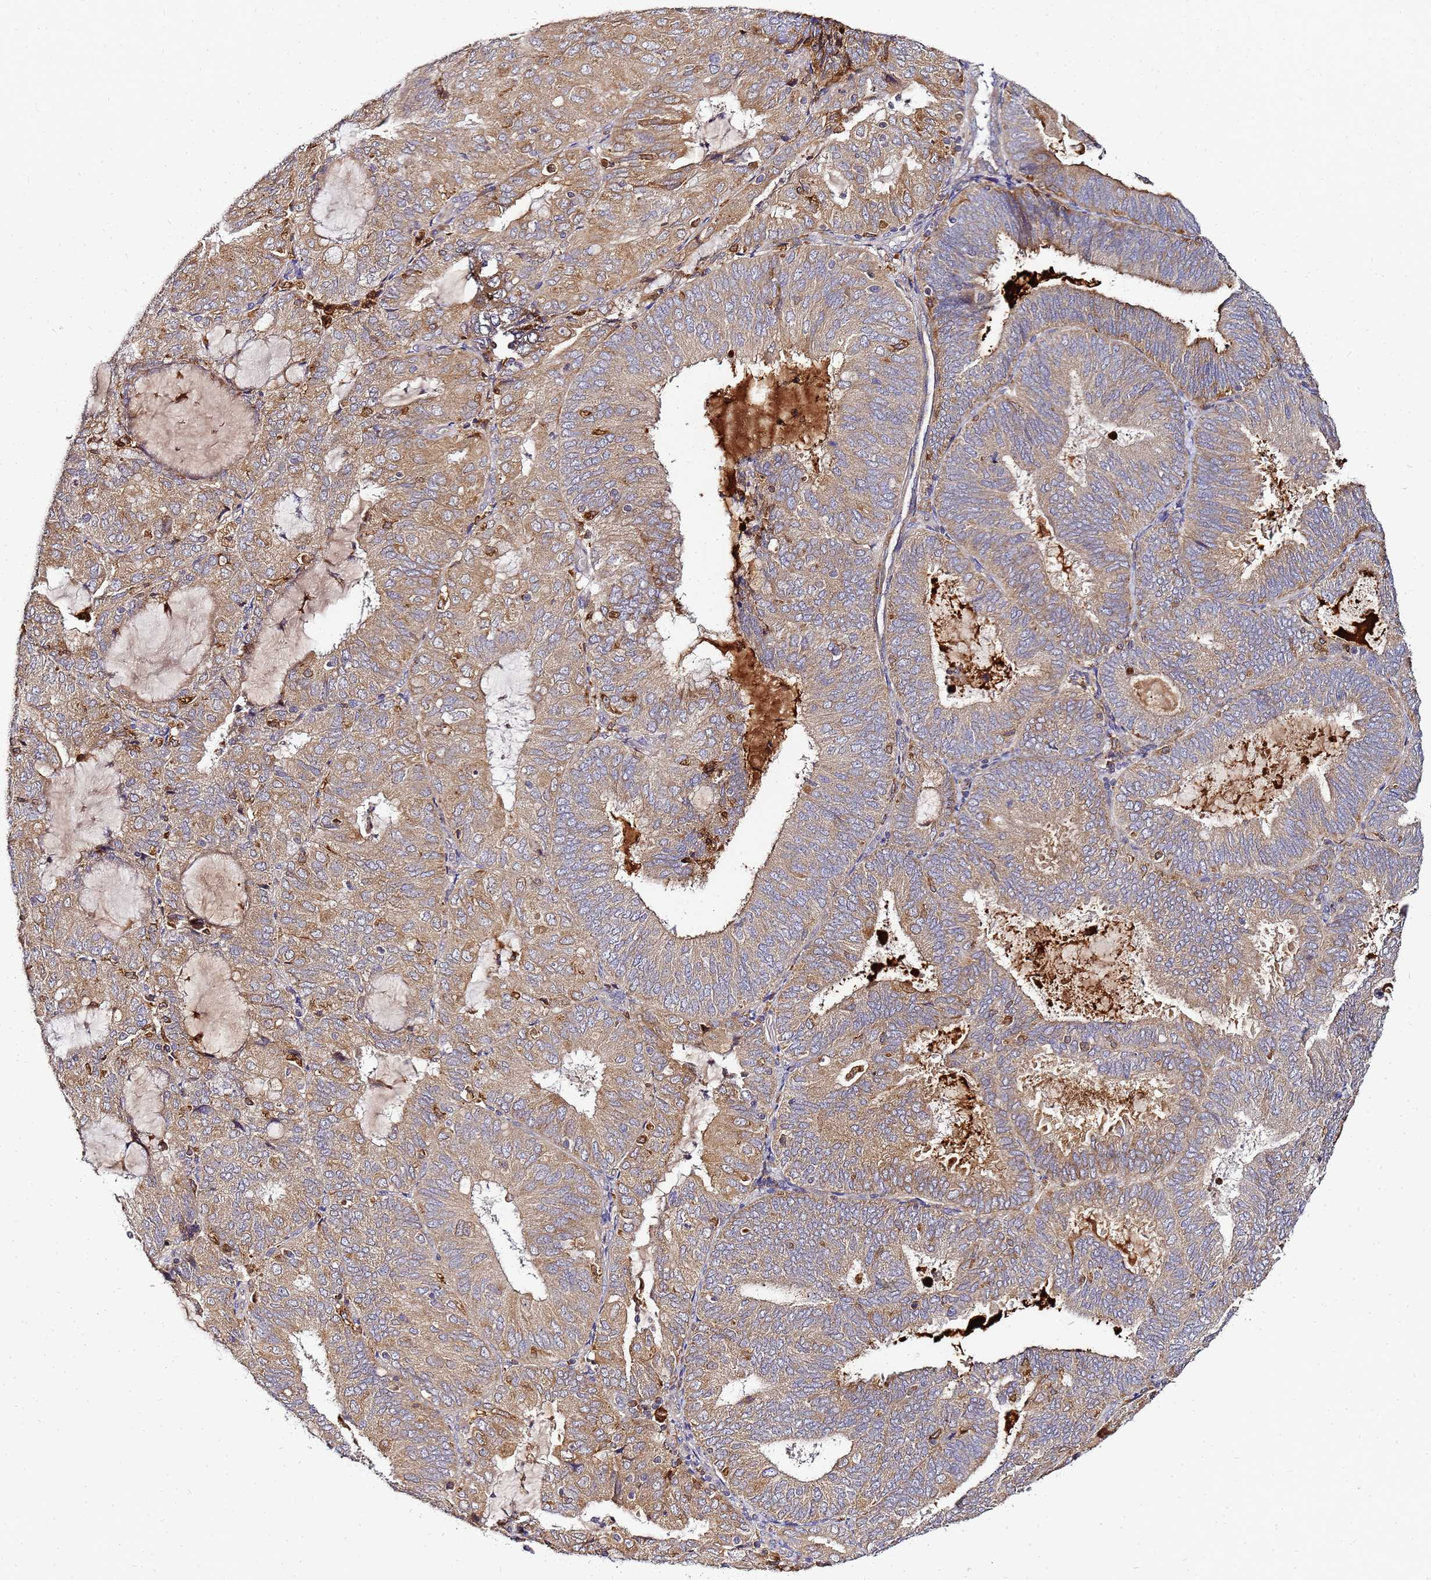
{"staining": {"intensity": "moderate", "quantity": ">75%", "location": "cytoplasmic/membranous"}, "tissue": "endometrial cancer", "cell_type": "Tumor cells", "image_type": "cancer", "snomed": [{"axis": "morphology", "description": "Adenocarcinoma, NOS"}, {"axis": "topography", "description": "Endometrium"}], "caption": "A high-resolution photomicrograph shows immunohistochemistry (IHC) staining of endometrial adenocarcinoma, which demonstrates moderate cytoplasmic/membranous expression in about >75% of tumor cells.", "gene": "ADPGK", "patient": {"sex": "female", "age": 81}}